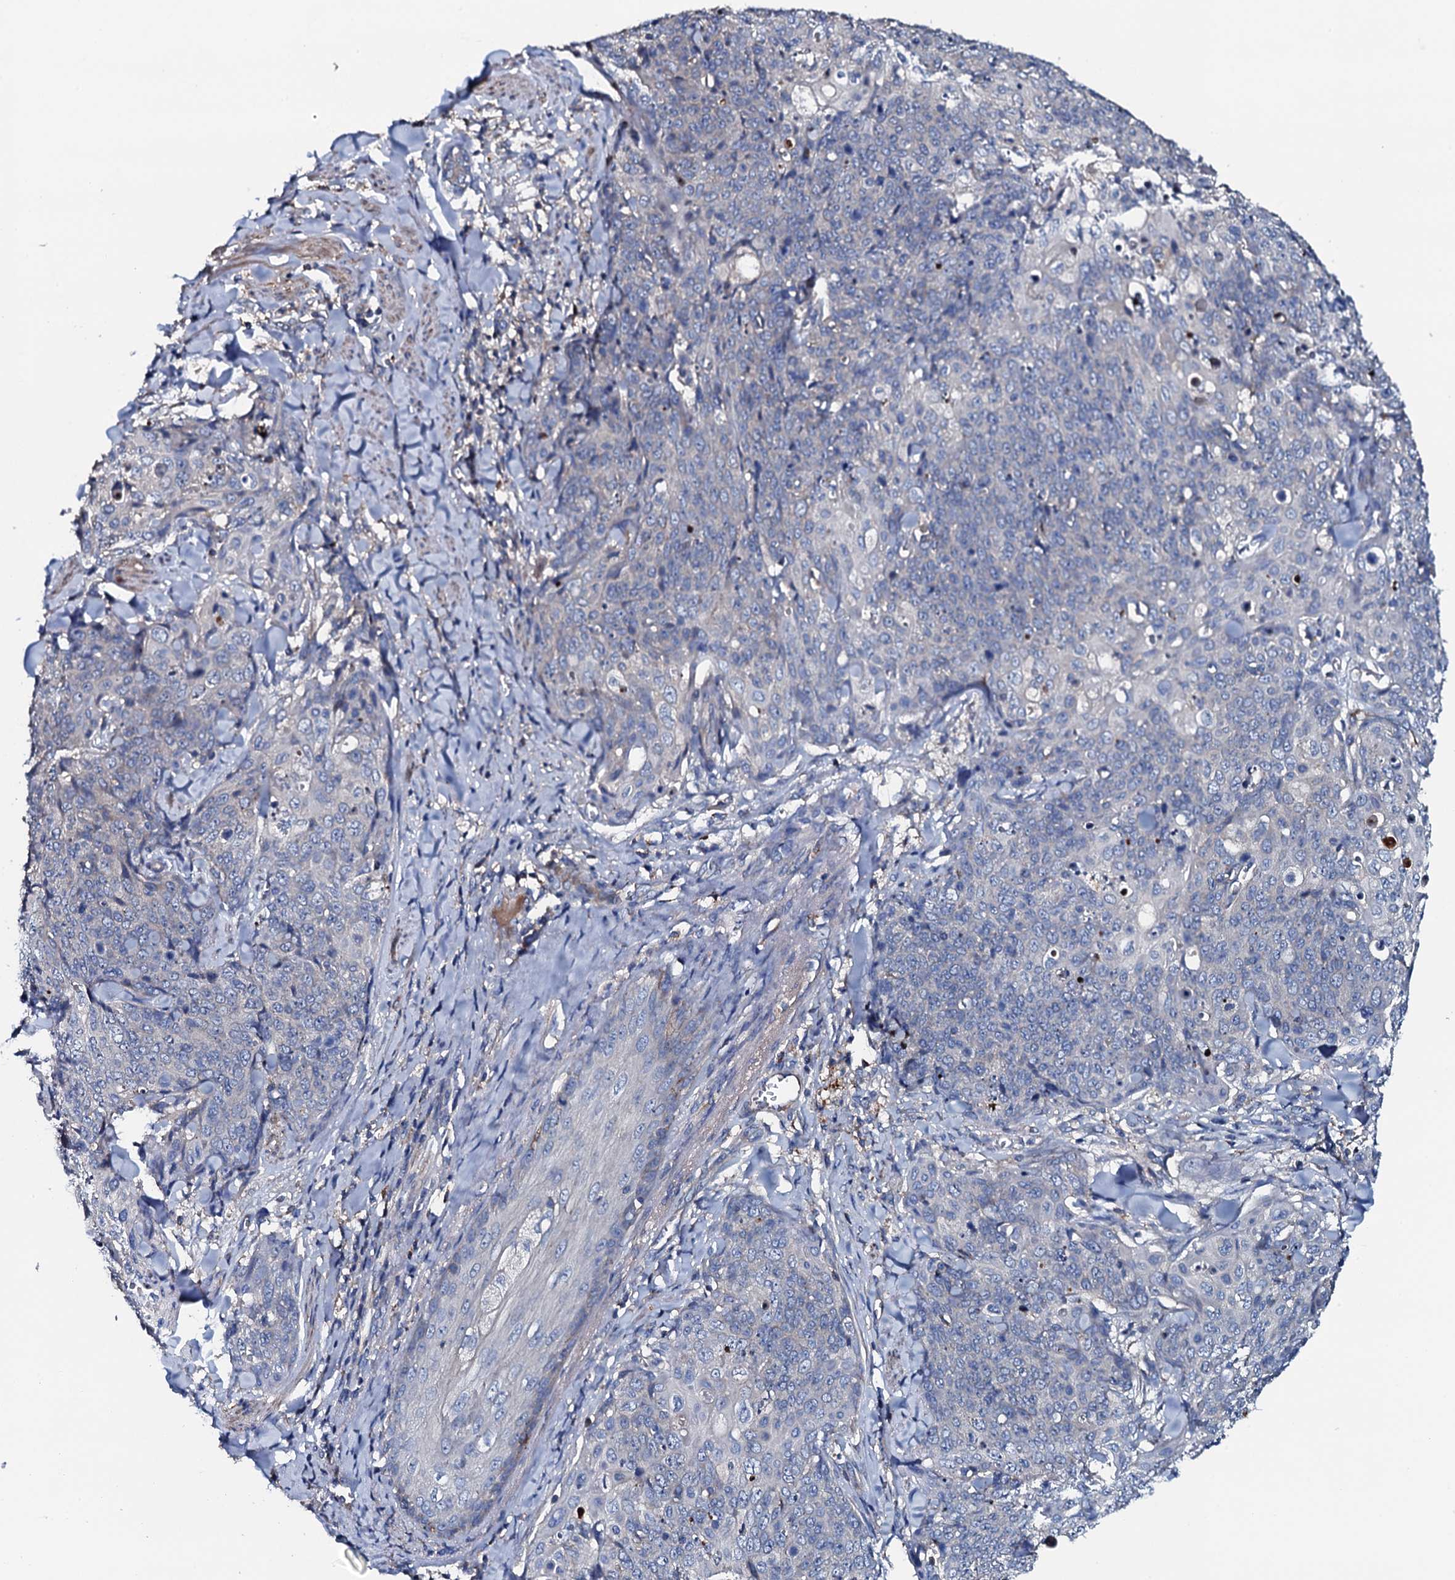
{"staining": {"intensity": "negative", "quantity": "none", "location": "none"}, "tissue": "skin cancer", "cell_type": "Tumor cells", "image_type": "cancer", "snomed": [{"axis": "morphology", "description": "Squamous cell carcinoma, NOS"}, {"axis": "topography", "description": "Skin"}, {"axis": "topography", "description": "Vulva"}], "caption": "Skin cancer stained for a protein using immunohistochemistry (IHC) exhibits no expression tumor cells.", "gene": "NEK1", "patient": {"sex": "female", "age": 85}}